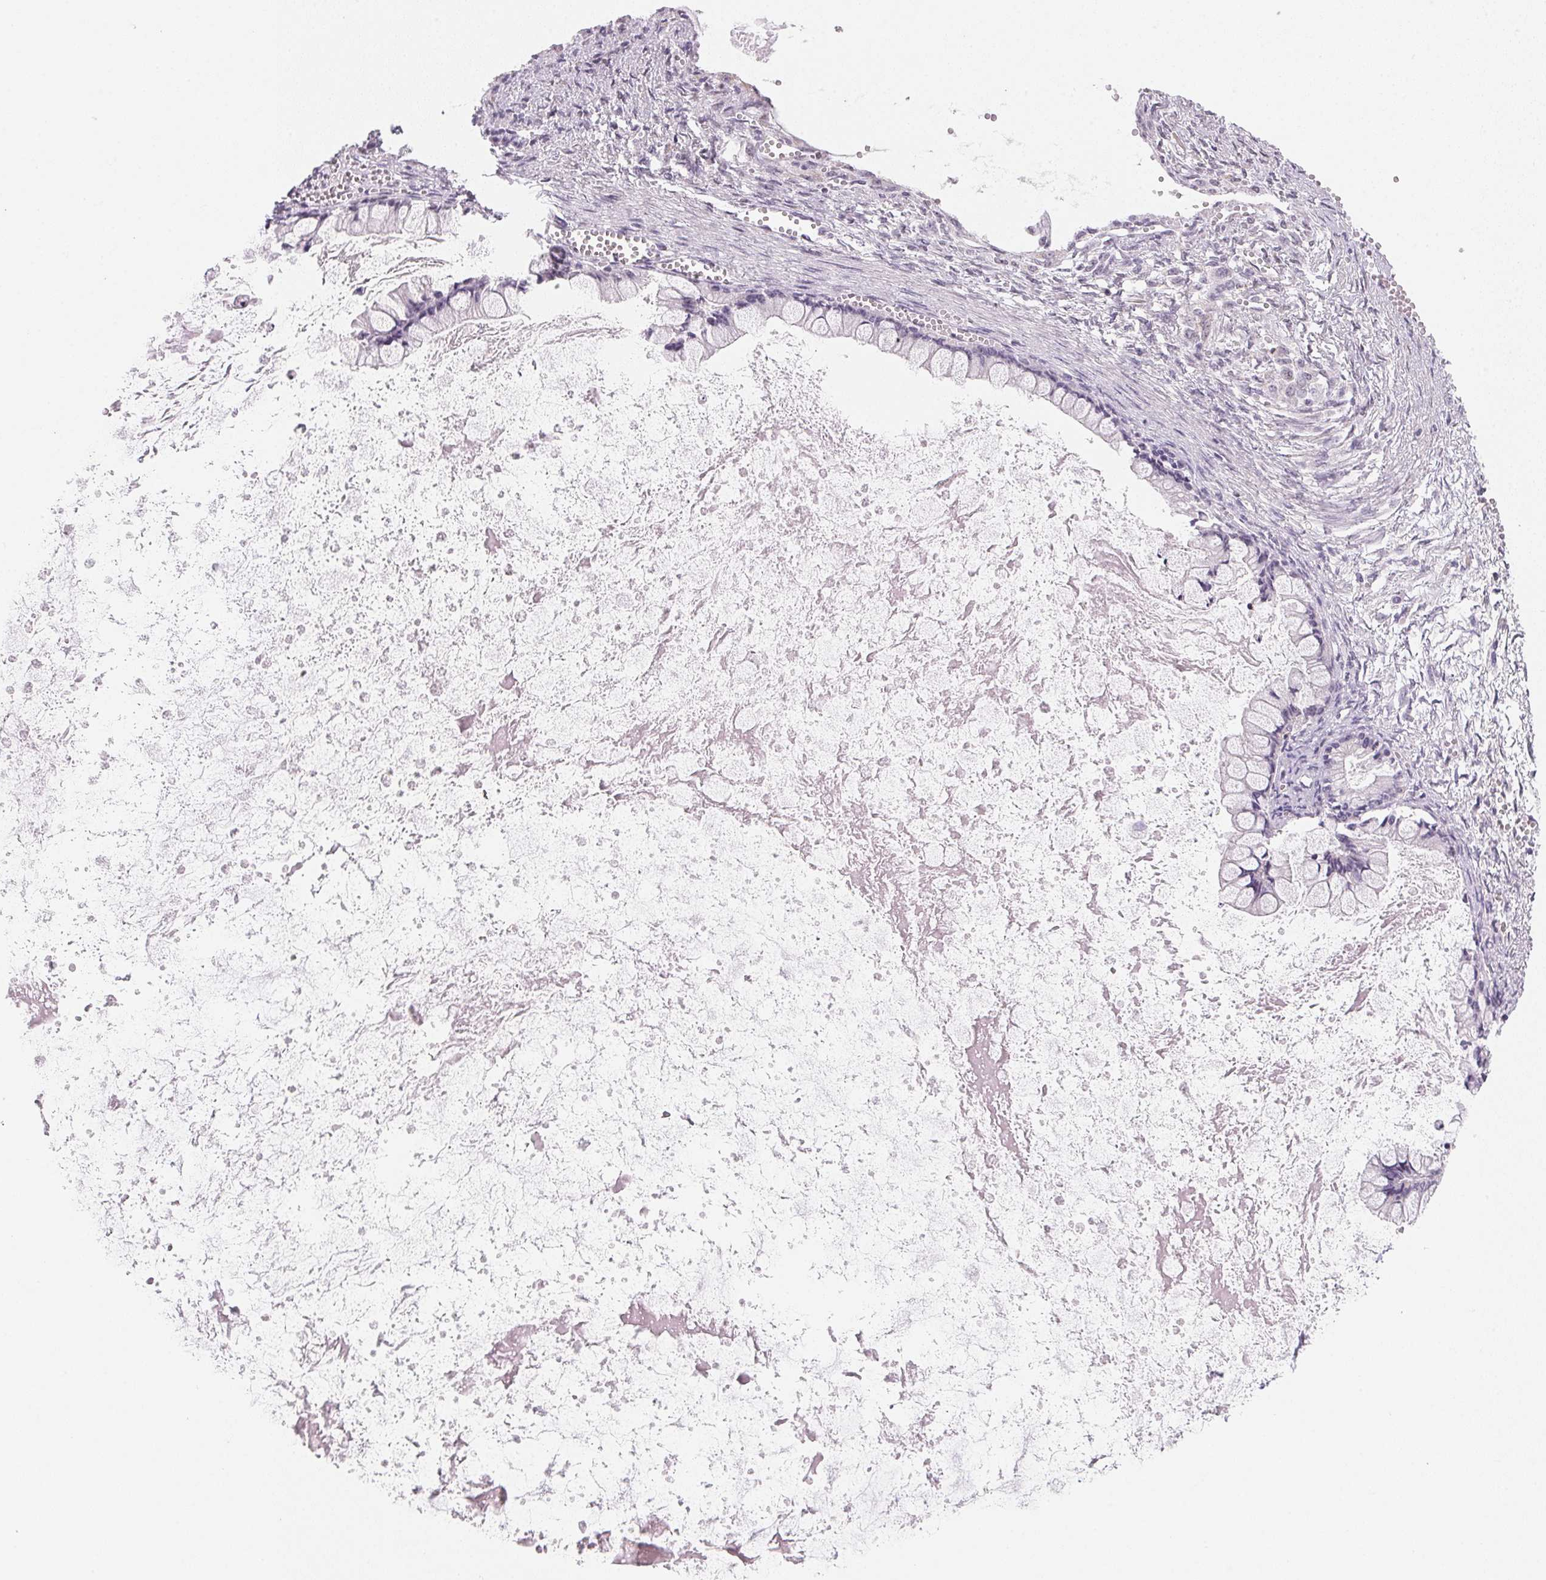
{"staining": {"intensity": "negative", "quantity": "none", "location": "none"}, "tissue": "ovarian cancer", "cell_type": "Tumor cells", "image_type": "cancer", "snomed": [{"axis": "morphology", "description": "Cystadenocarcinoma, mucinous, NOS"}, {"axis": "topography", "description": "Ovary"}], "caption": "An image of ovarian cancer stained for a protein demonstrates no brown staining in tumor cells.", "gene": "GIPC2", "patient": {"sex": "female", "age": 67}}